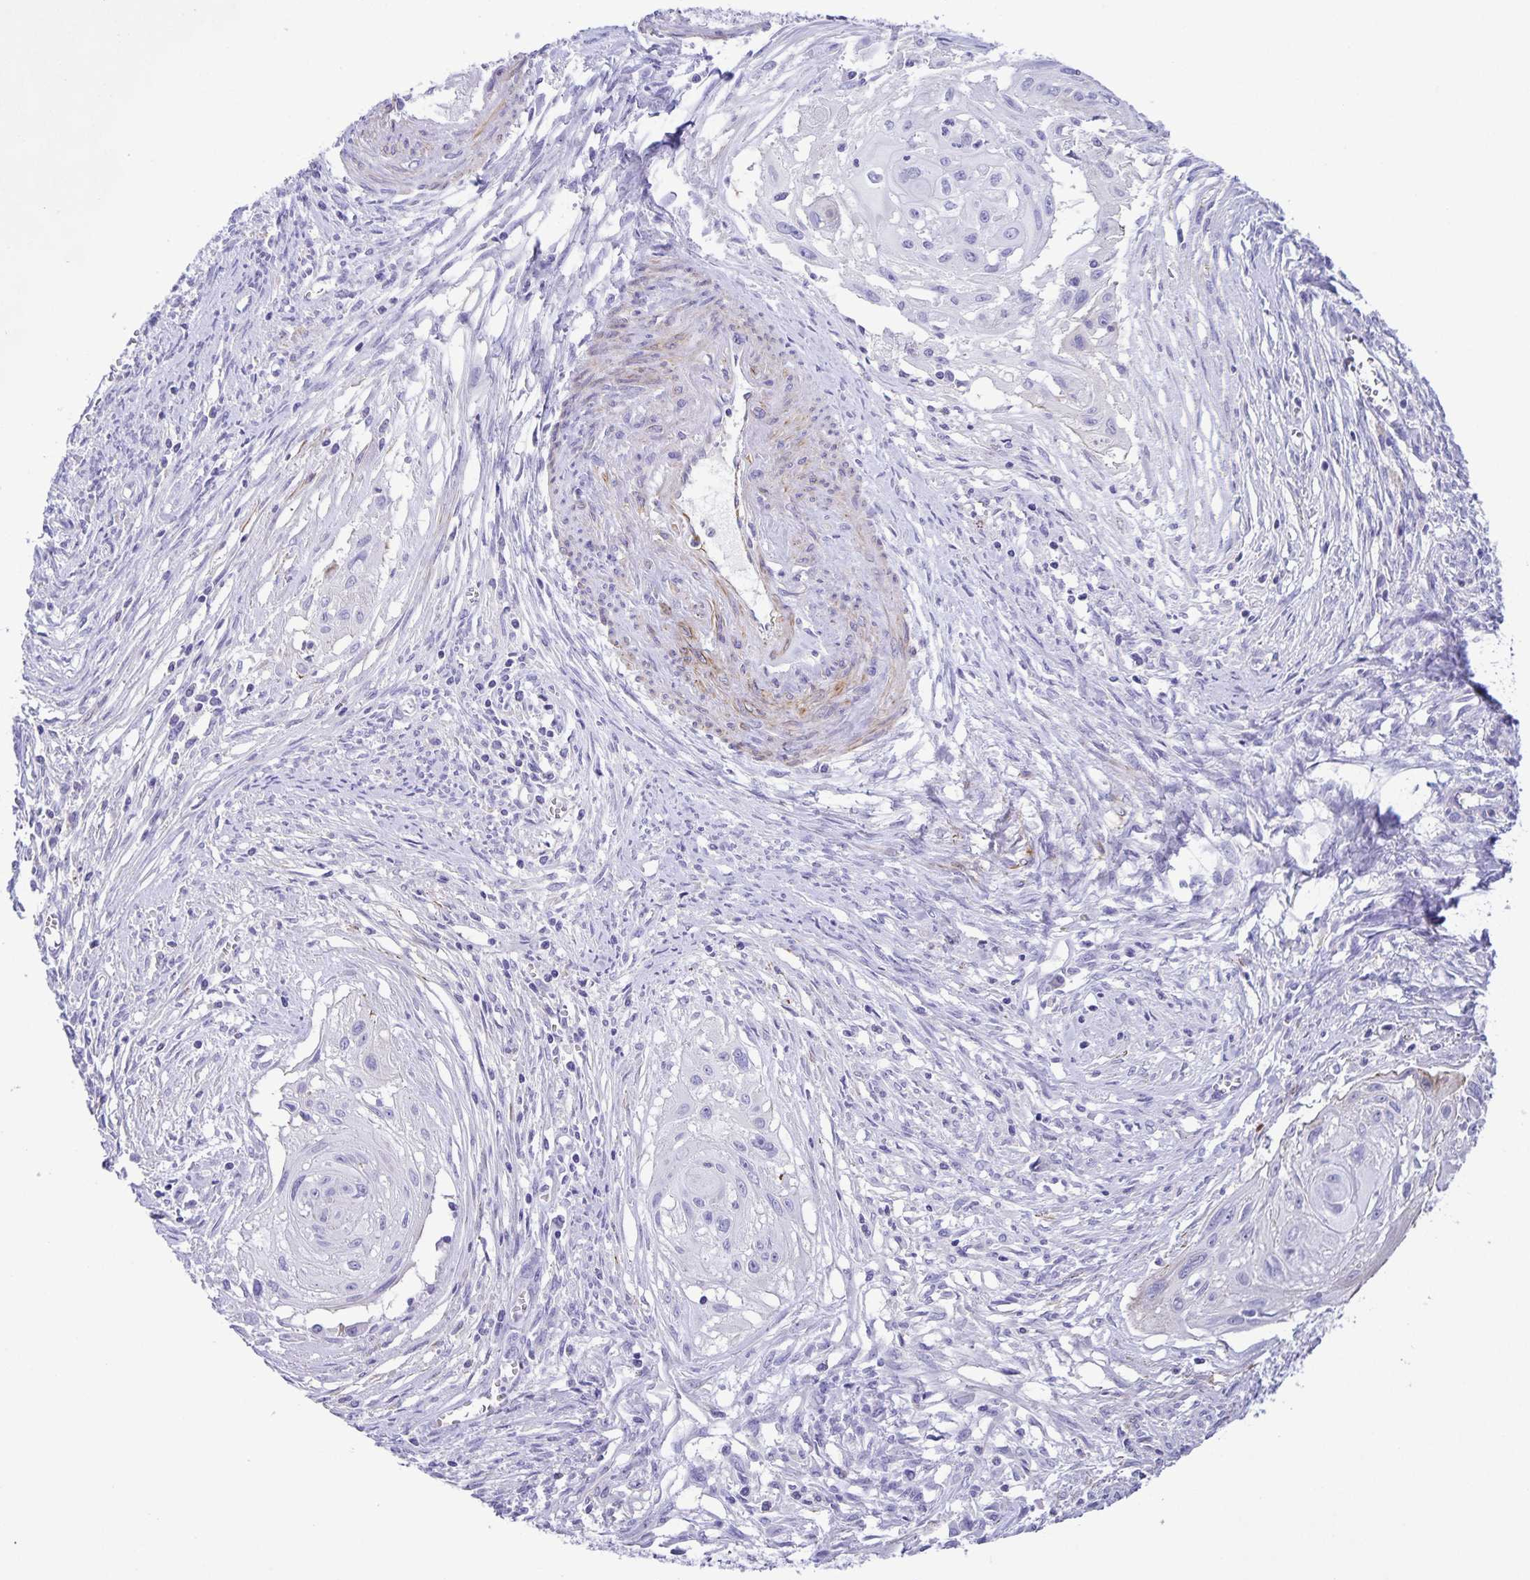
{"staining": {"intensity": "negative", "quantity": "none", "location": "none"}, "tissue": "cervical cancer", "cell_type": "Tumor cells", "image_type": "cancer", "snomed": [{"axis": "morphology", "description": "Squamous cell carcinoma, NOS"}, {"axis": "topography", "description": "Cervix"}], "caption": "Tumor cells are negative for protein expression in human cervical squamous cell carcinoma. (IHC, brightfield microscopy, high magnification).", "gene": "UBQLN3", "patient": {"sex": "female", "age": 49}}